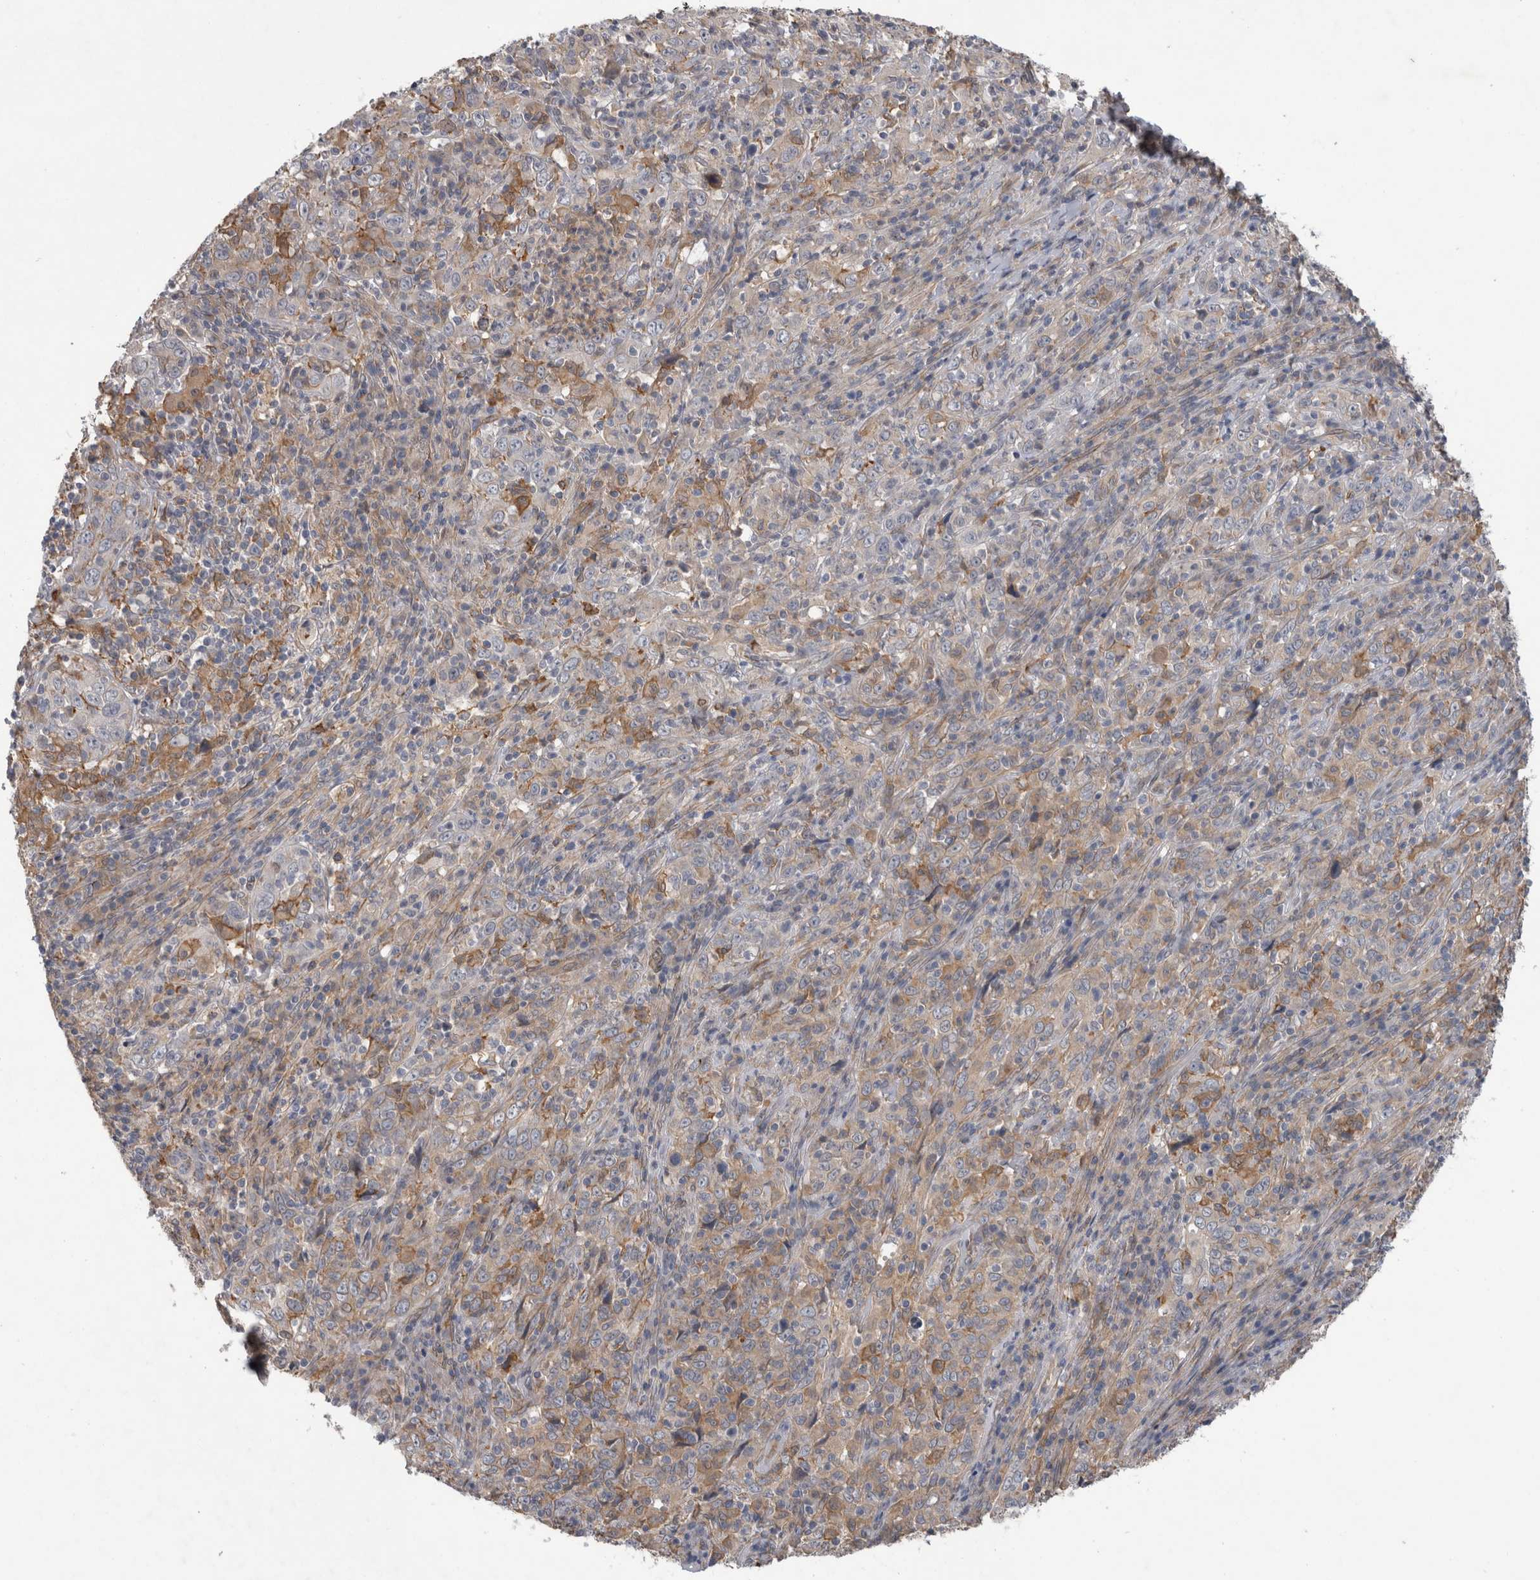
{"staining": {"intensity": "moderate", "quantity": "<25%", "location": "cytoplasmic/membranous"}, "tissue": "cervical cancer", "cell_type": "Tumor cells", "image_type": "cancer", "snomed": [{"axis": "morphology", "description": "Squamous cell carcinoma, NOS"}, {"axis": "topography", "description": "Cervix"}], "caption": "Immunohistochemical staining of human cervical squamous cell carcinoma shows moderate cytoplasmic/membranous protein expression in about <25% of tumor cells. (DAB (3,3'-diaminobenzidine) = brown stain, brightfield microscopy at high magnification).", "gene": "ANKFY1", "patient": {"sex": "female", "age": 46}}